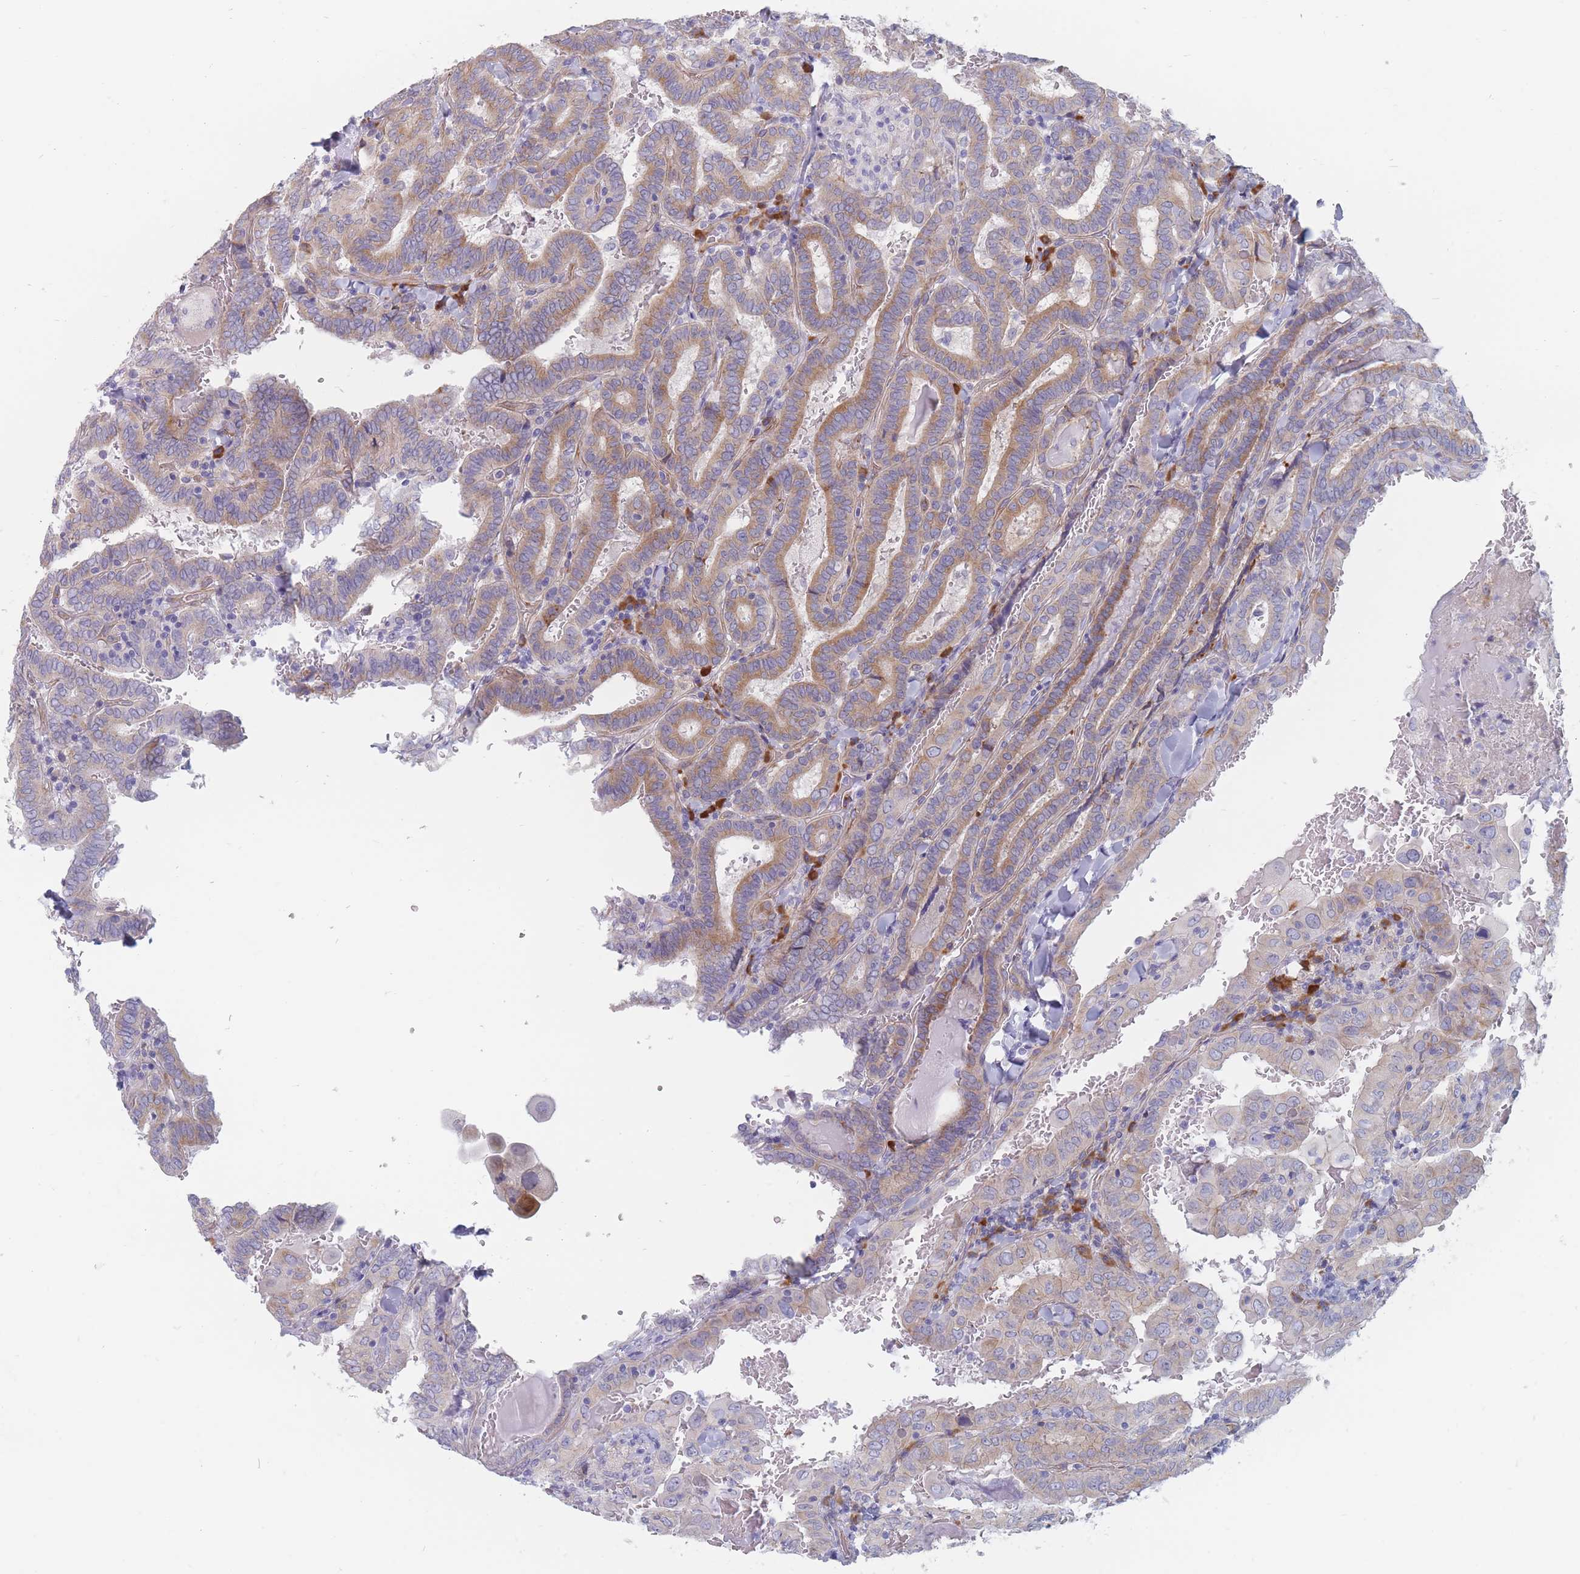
{"staining": {"intensity": "moderate", "quantity": ">75%", "location": "cytoplasmic/membranous"}, "tissue": "thyroid cancer", "cell_type": "Tumor cells", "image_type": "cancer", "snomed": [{"axis": "morphology", "description": "Papillary adenocarcinoma, NOS"}, {"axis": "topography", "description": "Thyroid gland"}], "caption": "Thyroid papillary adenocarcinoma was stained to show a protein in brown. There is medium levels of moderate cytoplasmic/membranous staining in about >75% of tumor cells. The staining is performed using DAB brown chromogen to label protein expression. The nuclei are counter-stained blue using hematoxylin.", "gene": "ERBIN", "patient": {"sex": "female", "age": 72}}